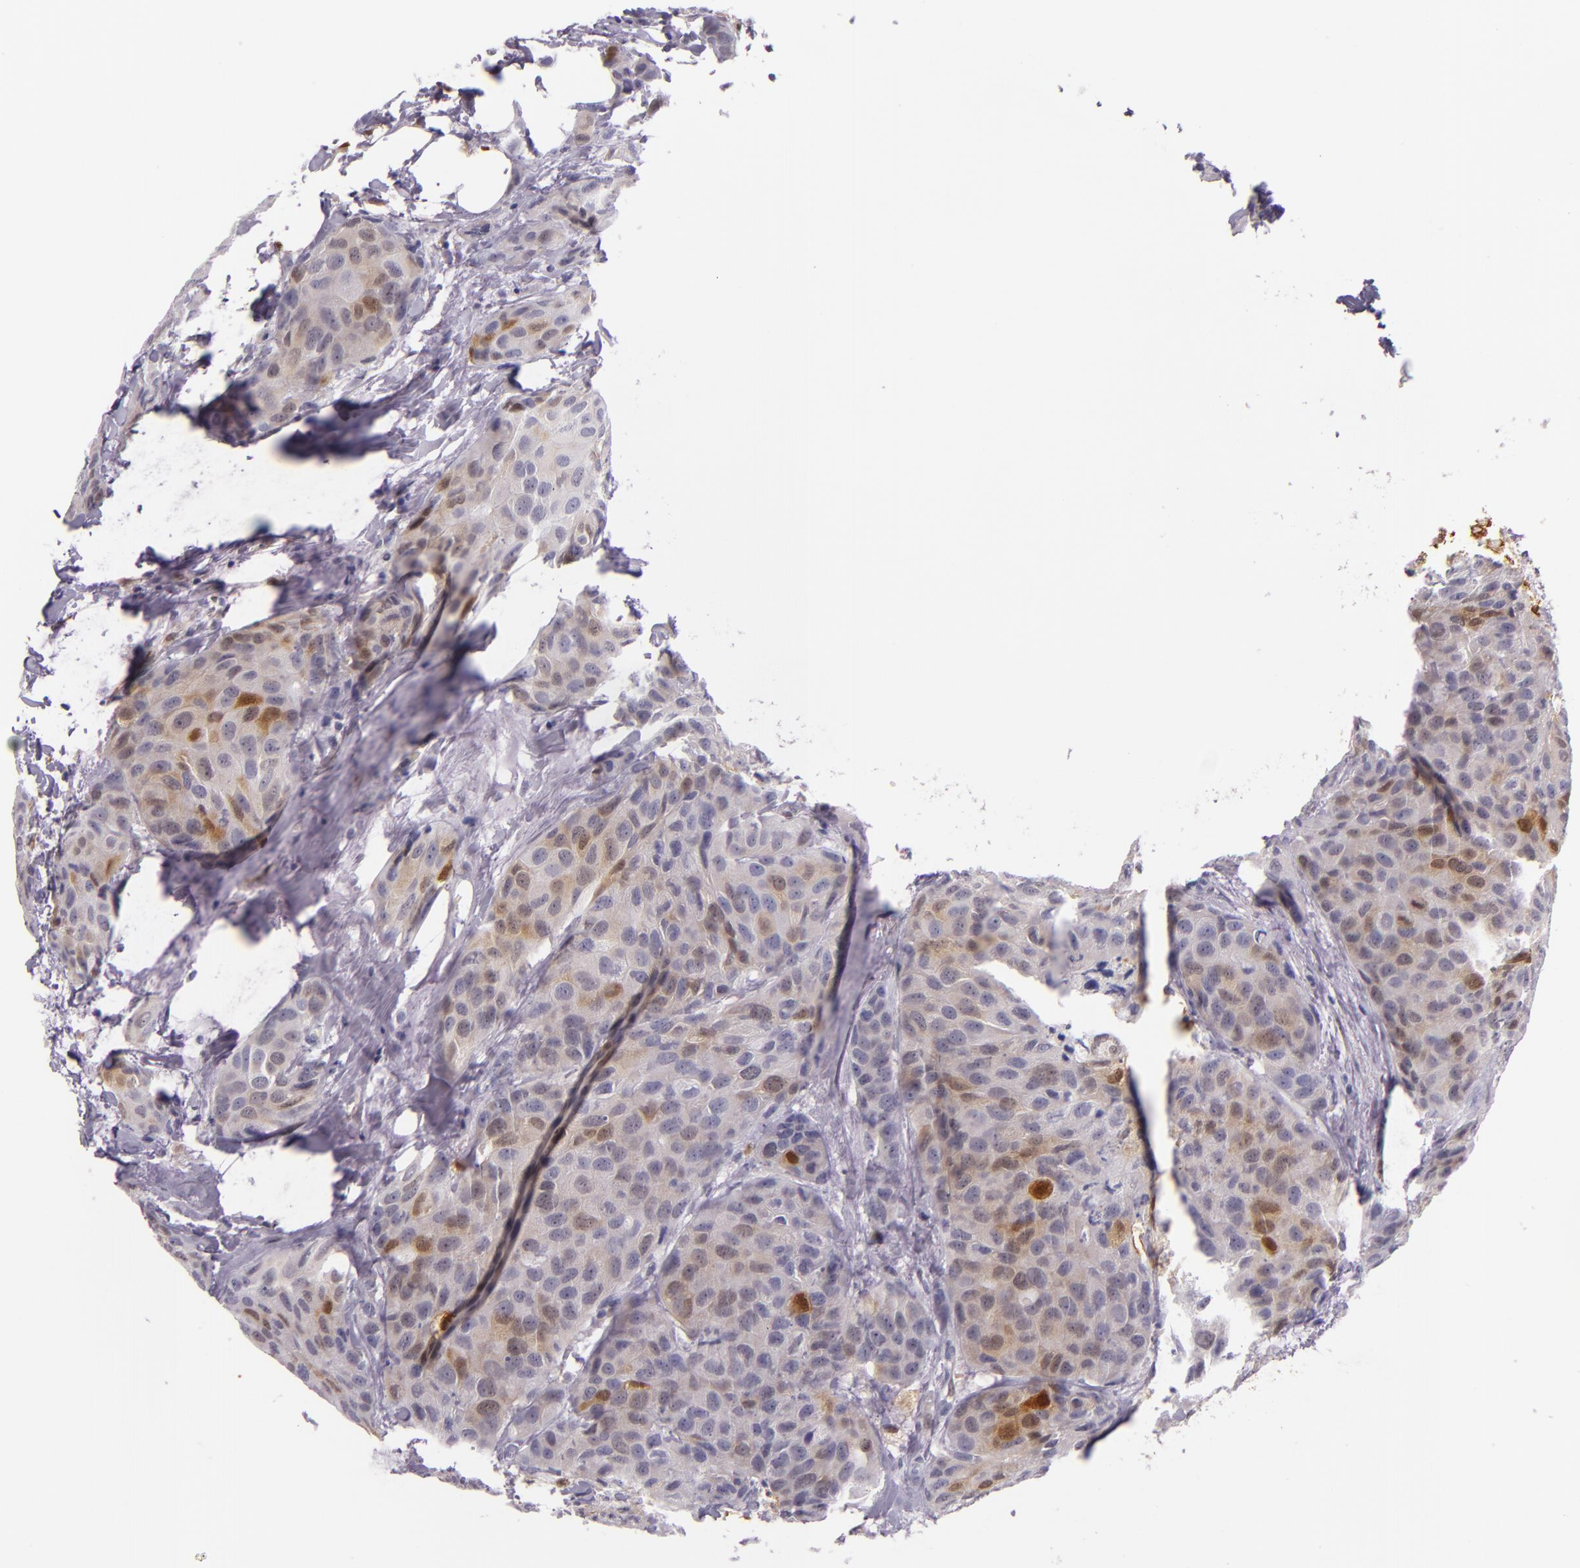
{"staining": {"intensity": "moderate", "quantity": "<25%", "location": "nuclear"}, "tissue": "breast cancer", "cell_type": "Tumor cells", "image_type": "cancer", "snomed": [{"axis": "morphology", "description": "Duct carcinoma"}, {"axis": "topography", "description": "Breast"}], "caption": "This histopathology image shows breast infiltrating ductal carcinoma stained with IHC to label a protein in brown. The nuclear of tumor cells show moderate positivity for the protein. Nuclei are counter-stained blue.", "gene": "MT1A", "patient": {"sex": "female", "age": 68}}